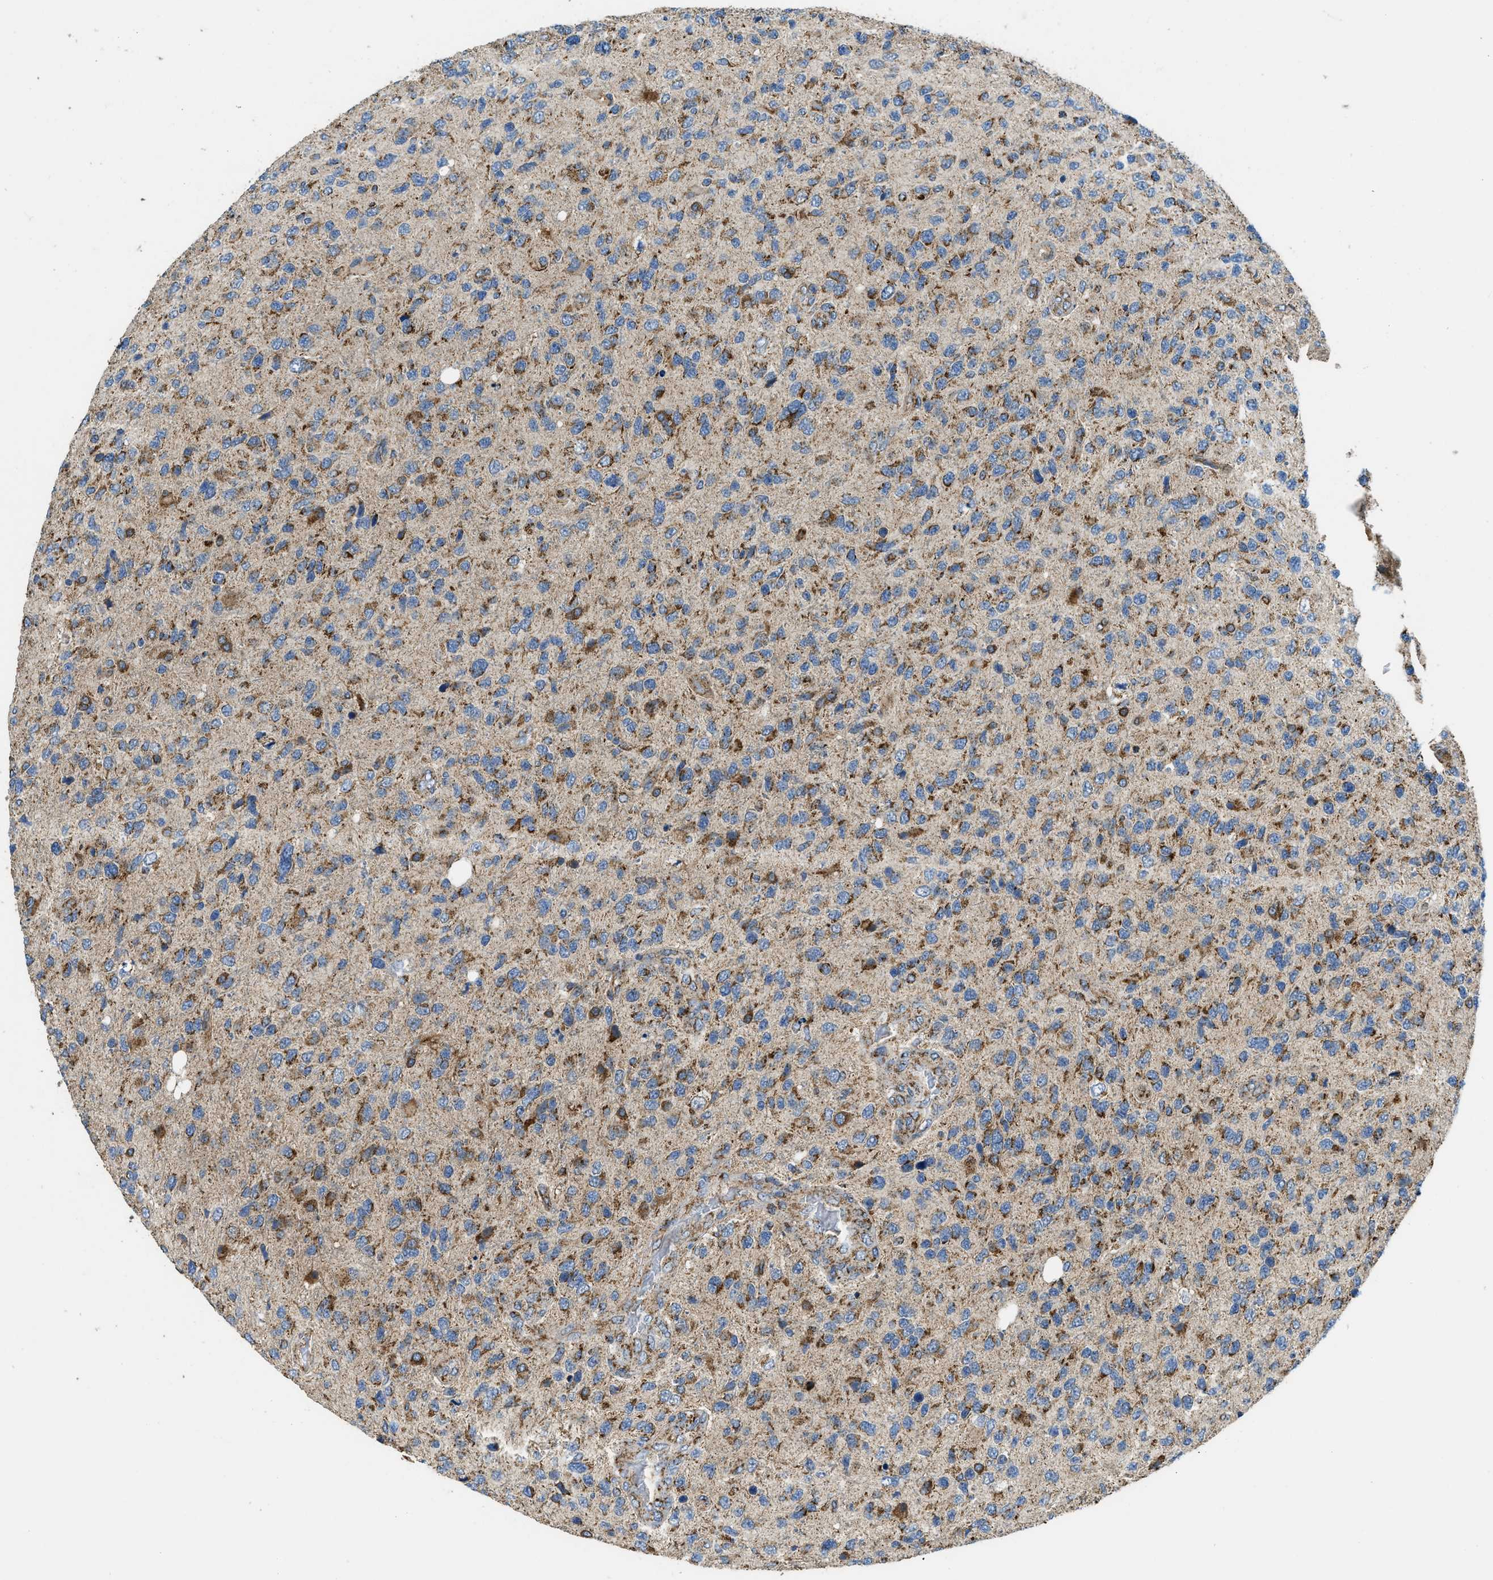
{"staining": {"intensity": "strong", "quantity": "25%-75%", "location": "cytoplasmic/membranous"}, "tissue": "glioma", "cell_type": "Tumor cells", "image_type": "cancer", "snomed": [{"axis": "morphology", "description": "Glioma, malignant, High grade"}, {"axis": "topography", "description": "Brain"}], "caption": "Protein expression analysis of human glioma reveals strong cytoplasmic/membranous staining in approximately 25%-75% of tumor cells.", "gene": "STK33", "patient": {"sex": "female", "age": 58}}